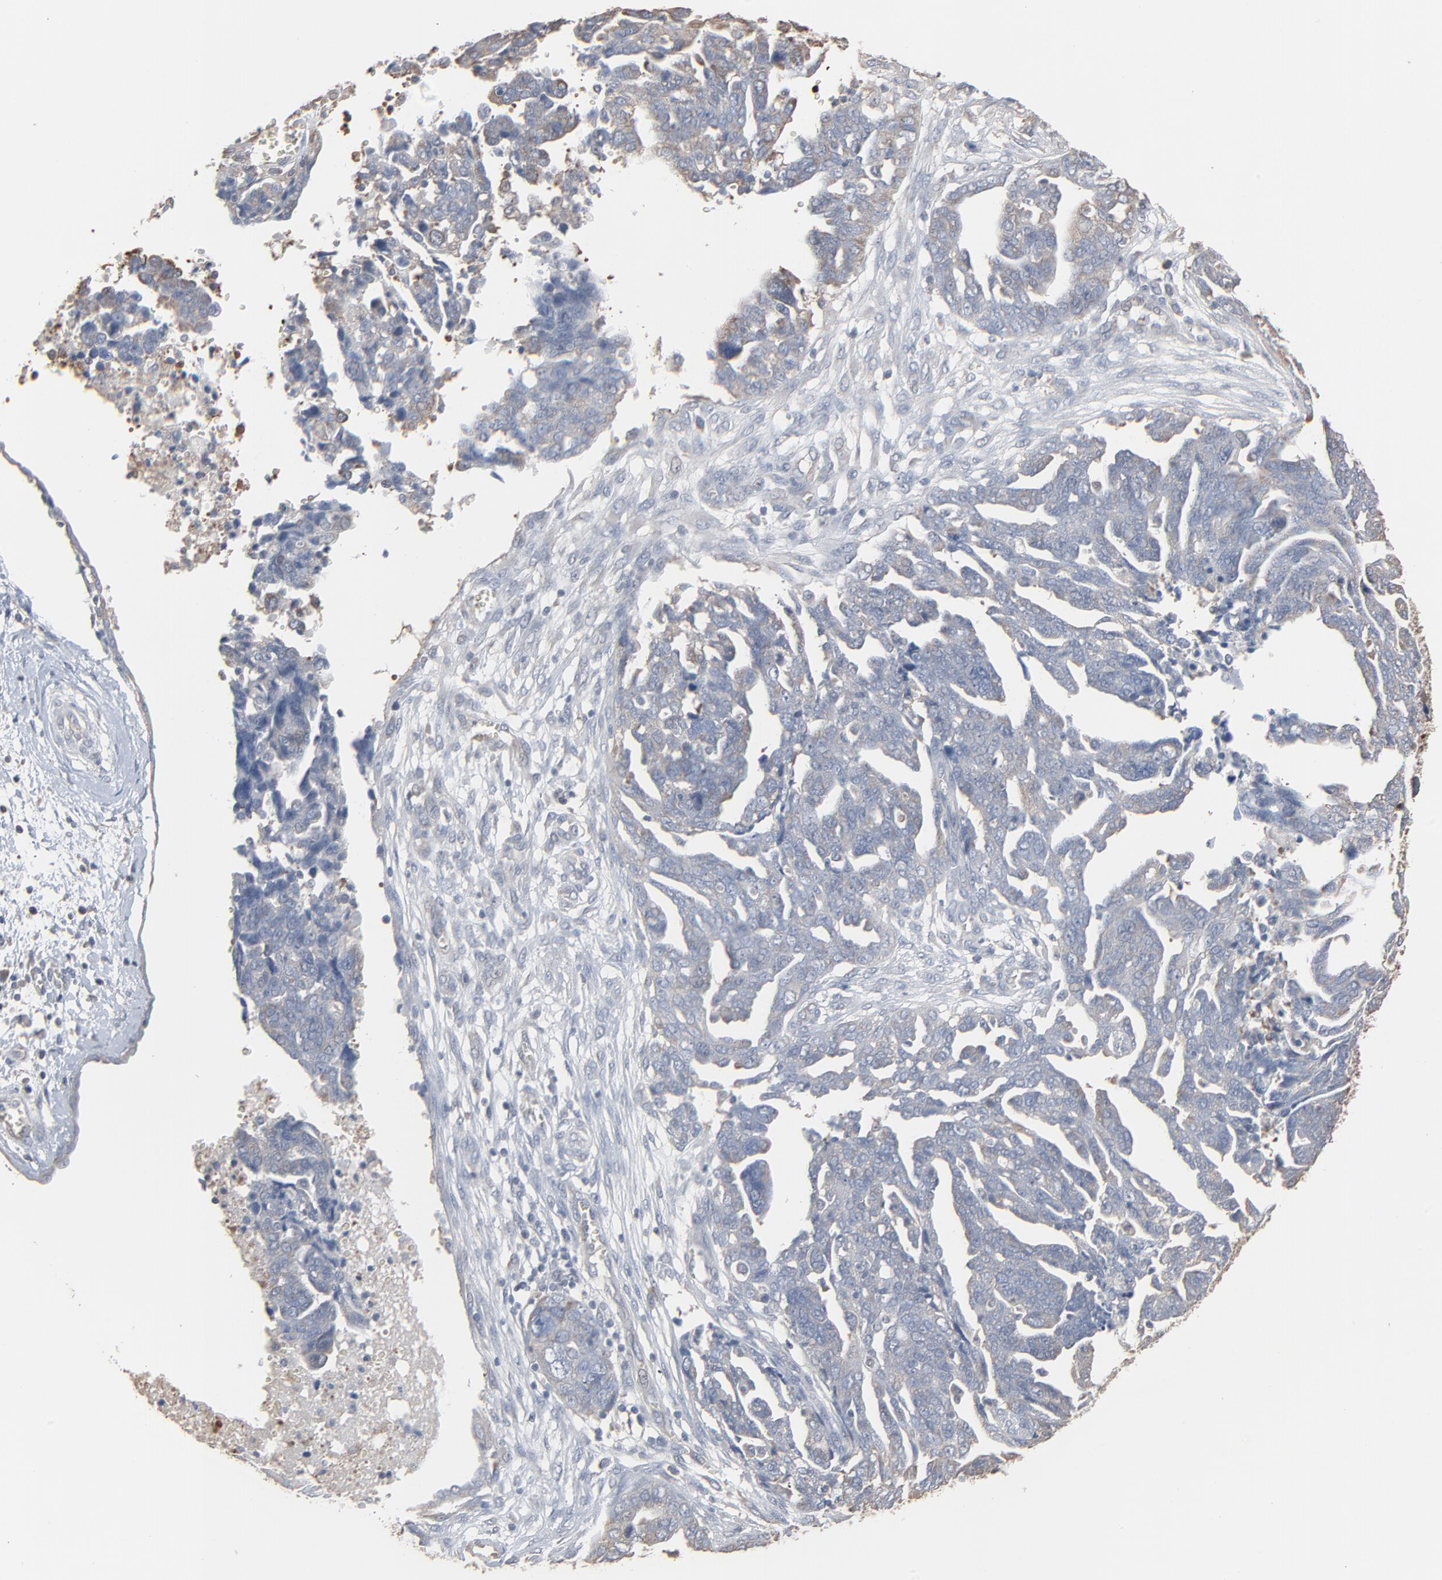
{"staining": {"intensity": "weak", "quantity": "<25%", "location": "cytoplasmic/membranous"}, "tissue": "ovarian cancer", "cell_type": "Tumor cells", "image_type": "cancer", "snomed": [{"axis": "morphology", "description": "Normal tissue, NOS"}, {"axis": "morphology", "description": "Cystadenocarcinoma, serous, NOS"}, {"axis": "topography", "description": "Fallopian tube"}, {"axis": "topography", "description": "Ovary"}], "caption": "There is no significant staining in tumor cells of serous cystadenocarcinoma (ovarian). (IHC, brightfield microscopy, high magnification).", "gene": "CCT5", "patient": {"sex": "female", "age": 56}}